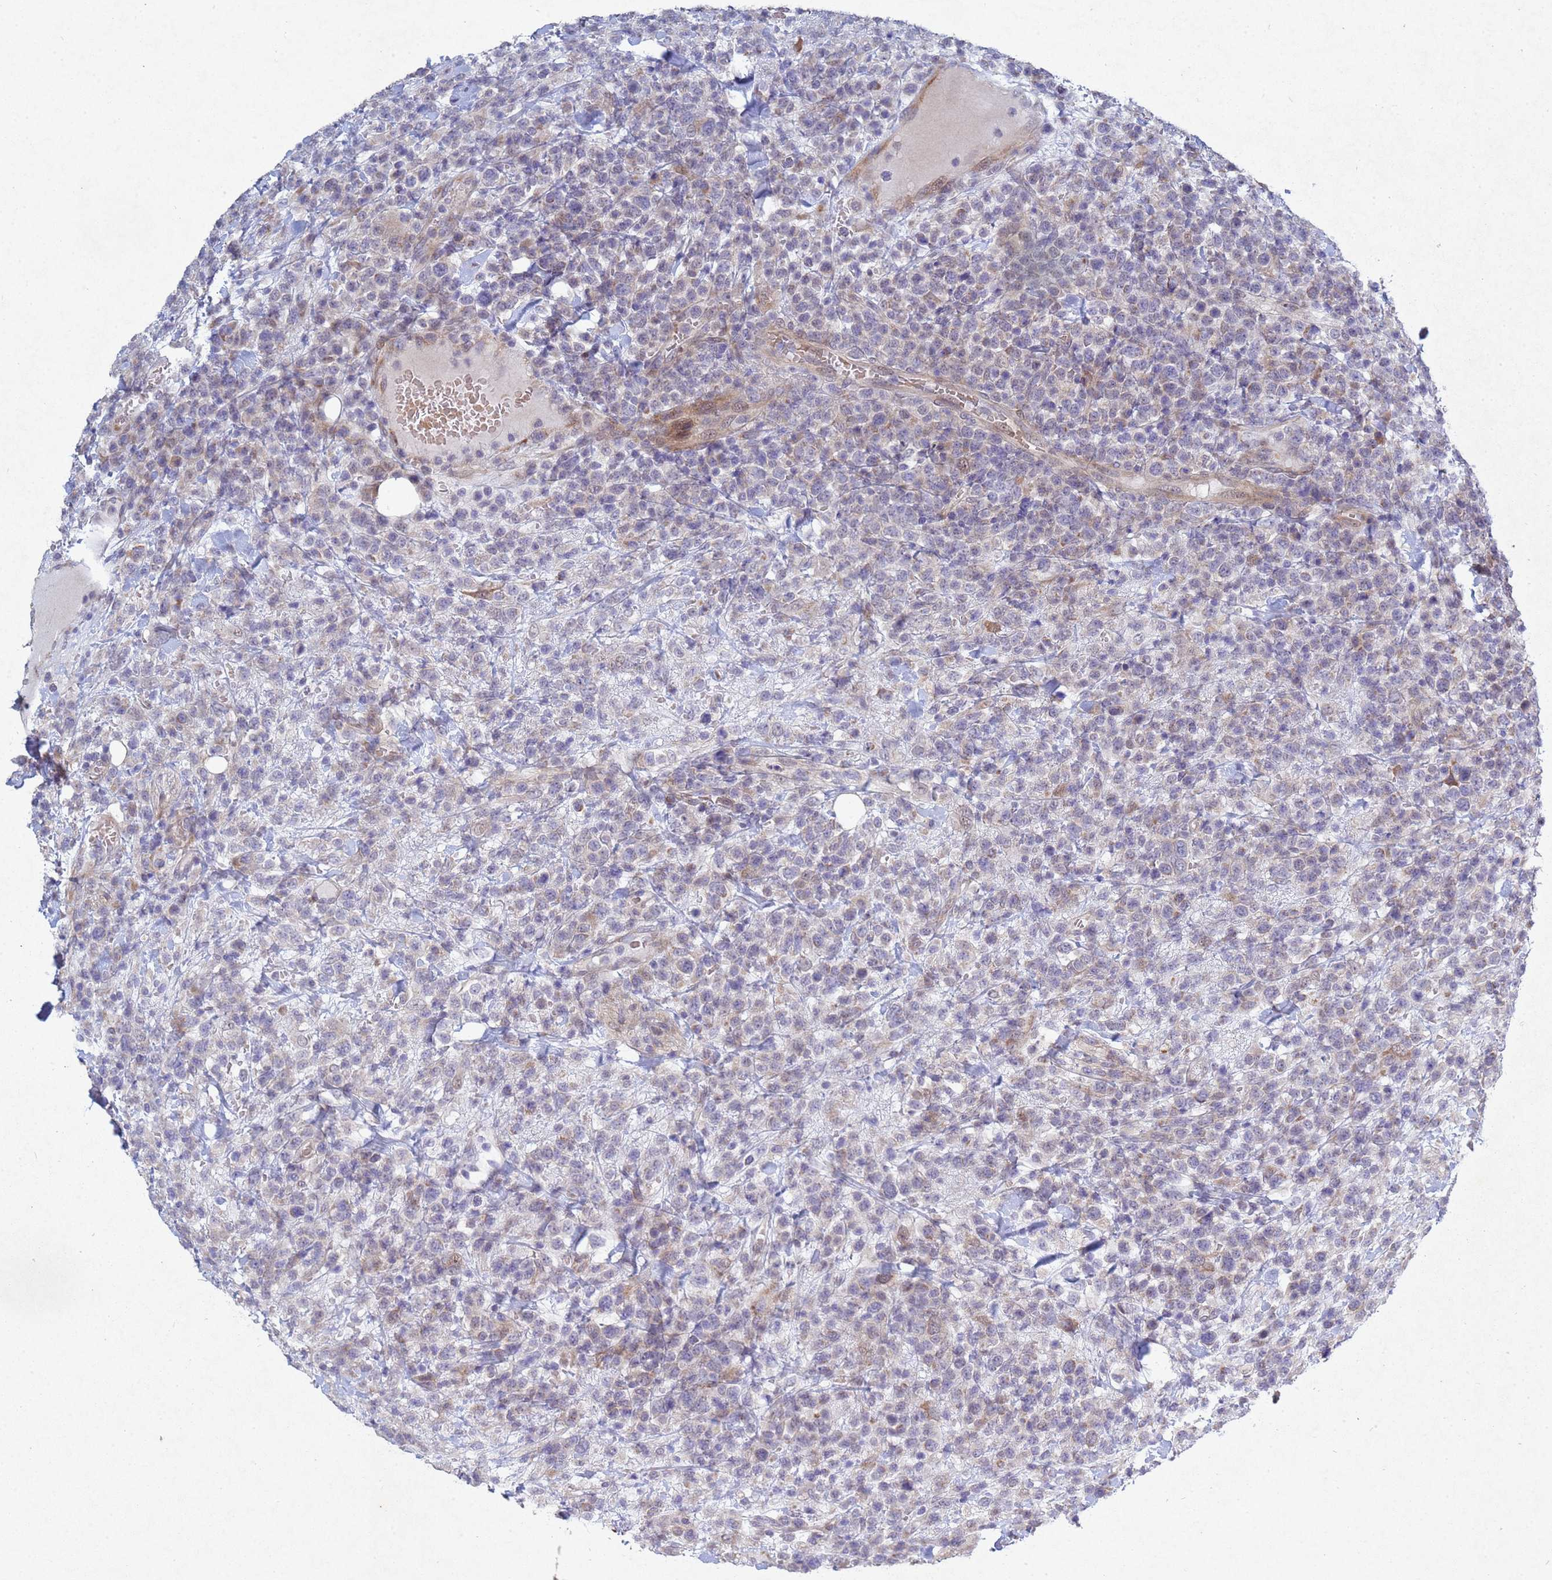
{"staining": {"intensity": "negative", "quantity": "none", "location": "none"}, "tissue": "lymphoma", "cell_type": "Tumor cells", "image_type": "cancer", "snomed": [{"axis": "morphology", "description": "Malignant lymphoma, non-Hodgkin's type, High grade"}, {"axis": "topography", "description": "Colon"}], "caption": "This is an IHC photomicrograph of human lymphoma. There is no positivity in tumor cells.", "gene": "TNPO2", "patient": {"sex": "female", "age": 53}}